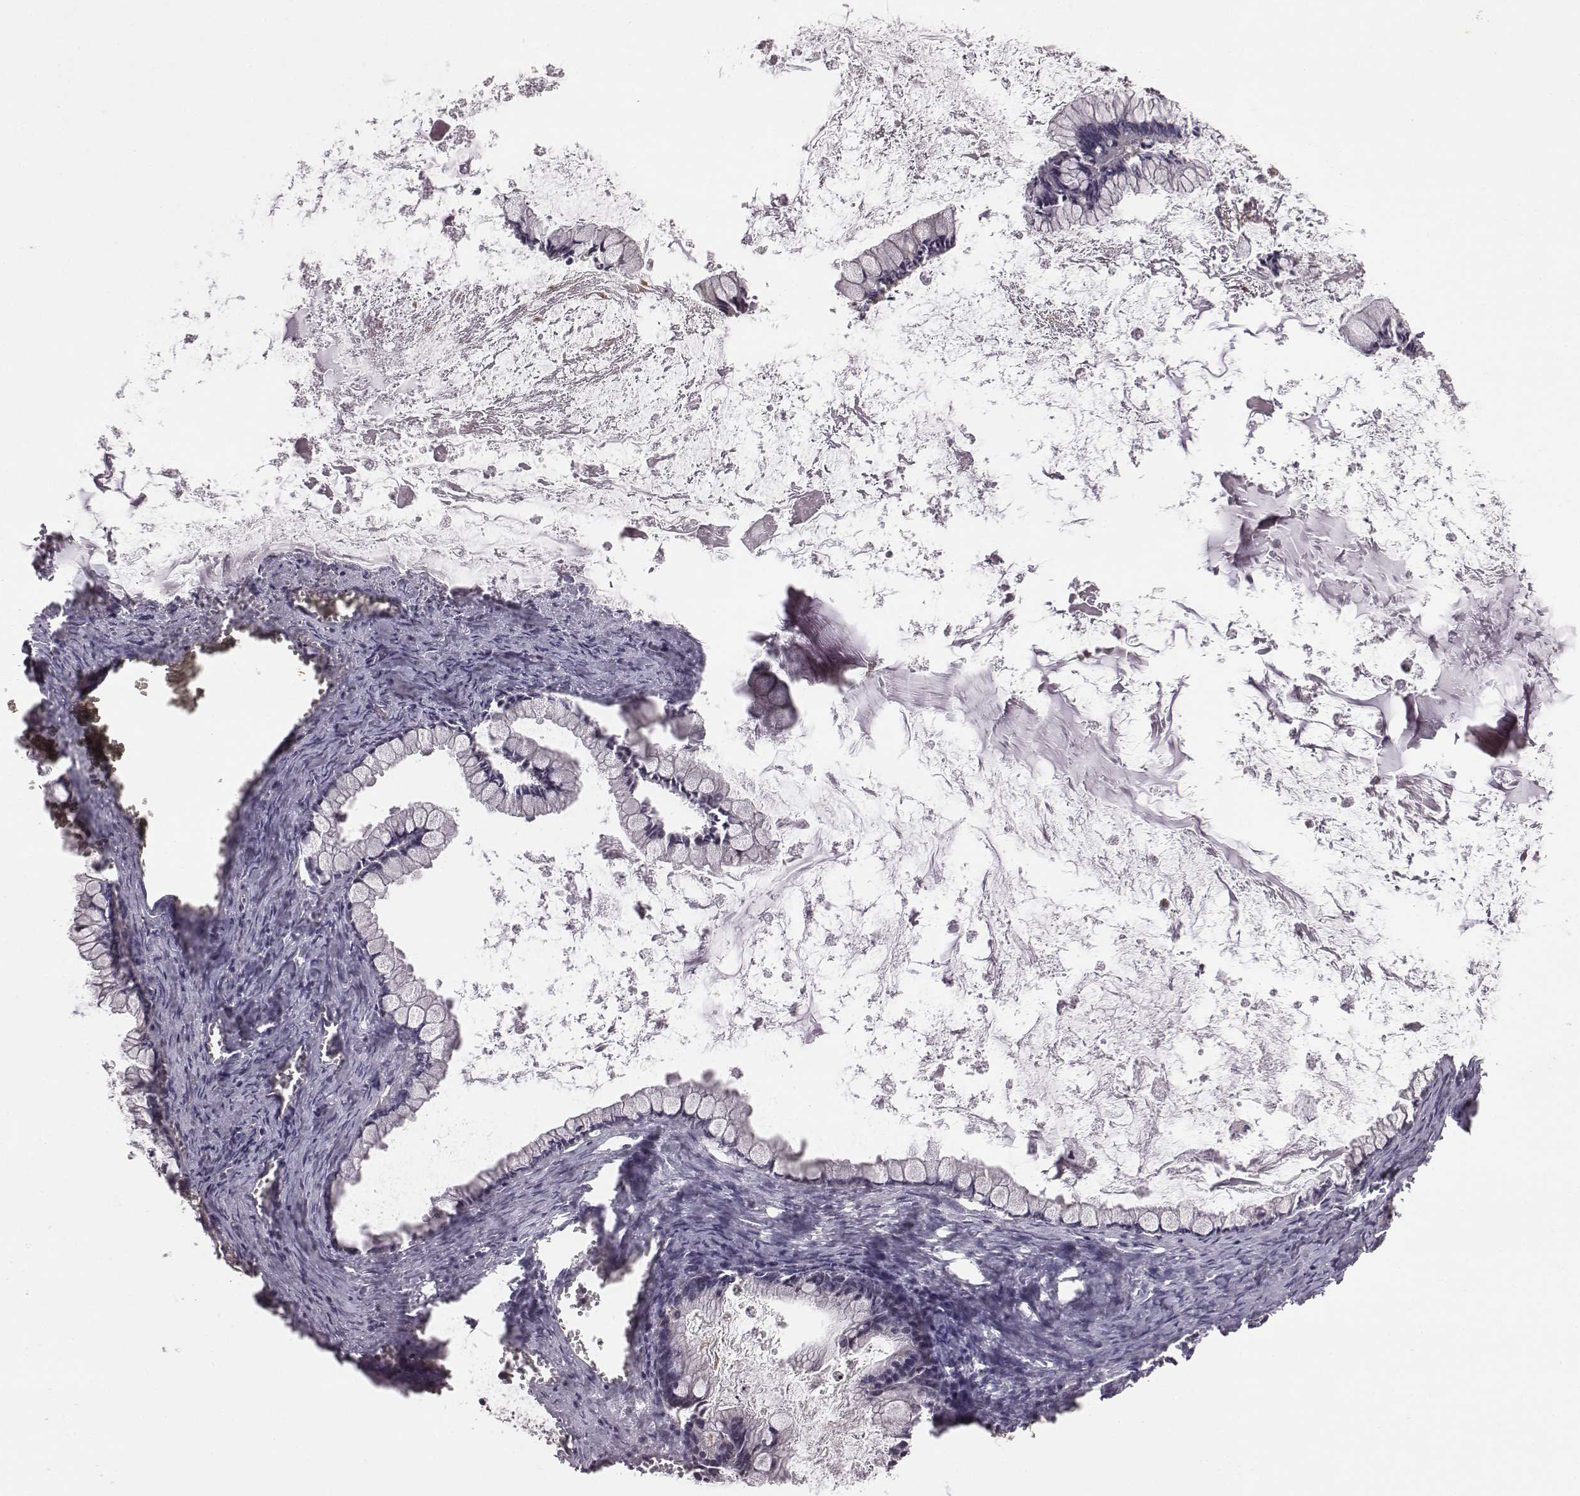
{"staining": {"intensity": "negative", "quantity": "none", "location": "none"}, "tissue": "ovarian cancer", "cell_type": "Tumor cells", "image_type": "cancer", "snomed": [{"axis": "morphology", "description": "Cystadenocarcinoma, mucinous, NOS"}, {"axis": "topography", "description": "Ovary"}], "caption": "Mucinous cystadenocarcinoma (ovarian) was stained to show a protein in brown. There is no significant staining in tumor cells.", "gene": "BICDL1", "patient": {"sex": "female", "age": 67}}